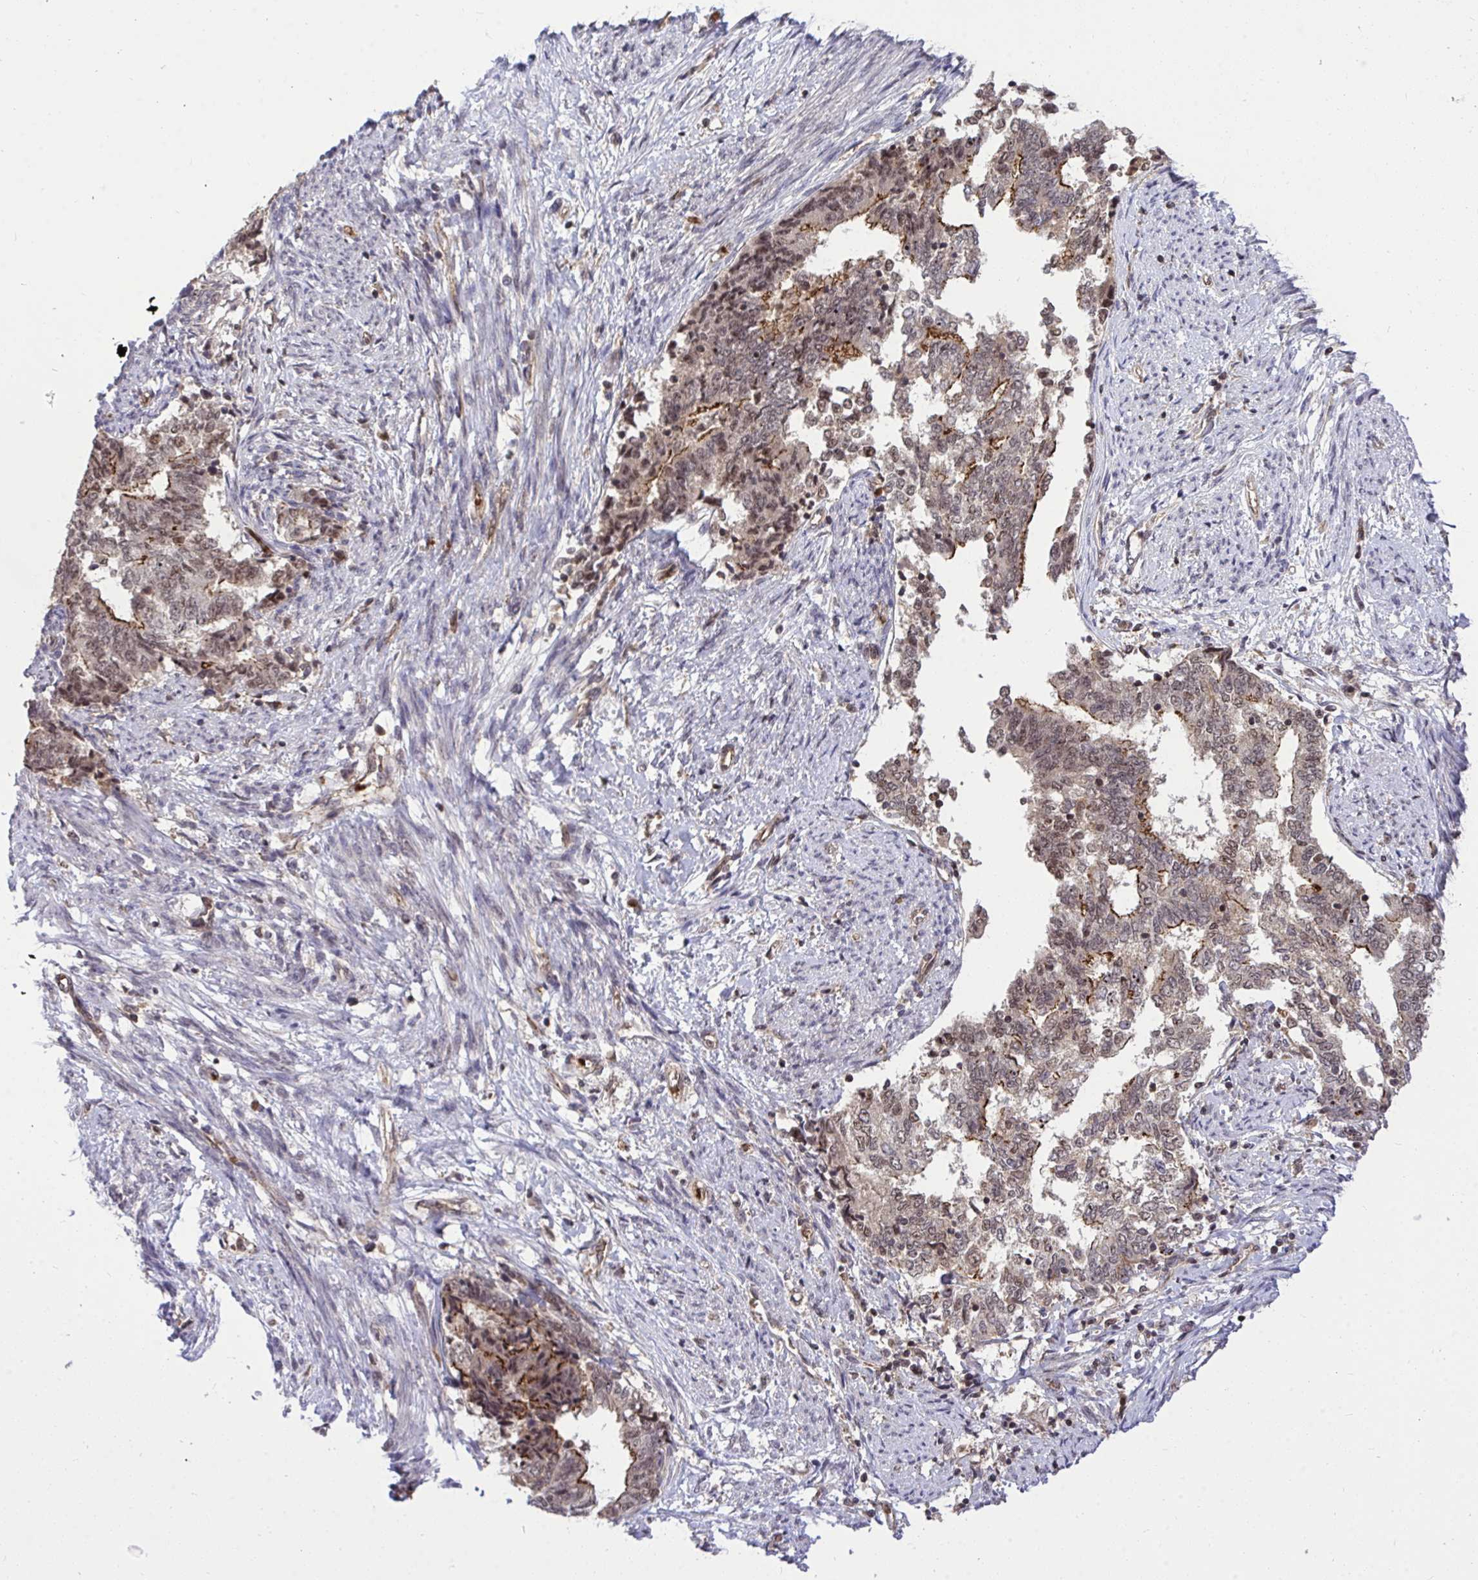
{"staining": {"intensity": "moderate", "quantity": "<25%", "location": "cytoplasmic/membranous,nuclear"}, "tissue": "endometrial cancer", "cell_type": "Tumor cells", "image_type": "cancer", "snomed": [{"axis": "morphology", "description": "Adenocarcinoma, NOS"}, {"axis": "topography", "description": "Endometrium"}], "caption": "High-magnification brightfield microscopy of endometrial cancer (adenocarcinoma) stained with DAB (brown) and counterstained with hematoxylin (blue). tumor cells exhibit moderate cytoplasmic/membranous and nuclear staining is appreciated in approximately<25% of cells. (DAB IHC with brightfield microscopy, high magnification).", "gene": "PPP1CA", "patient": {"sex": "female", "age": 65}}